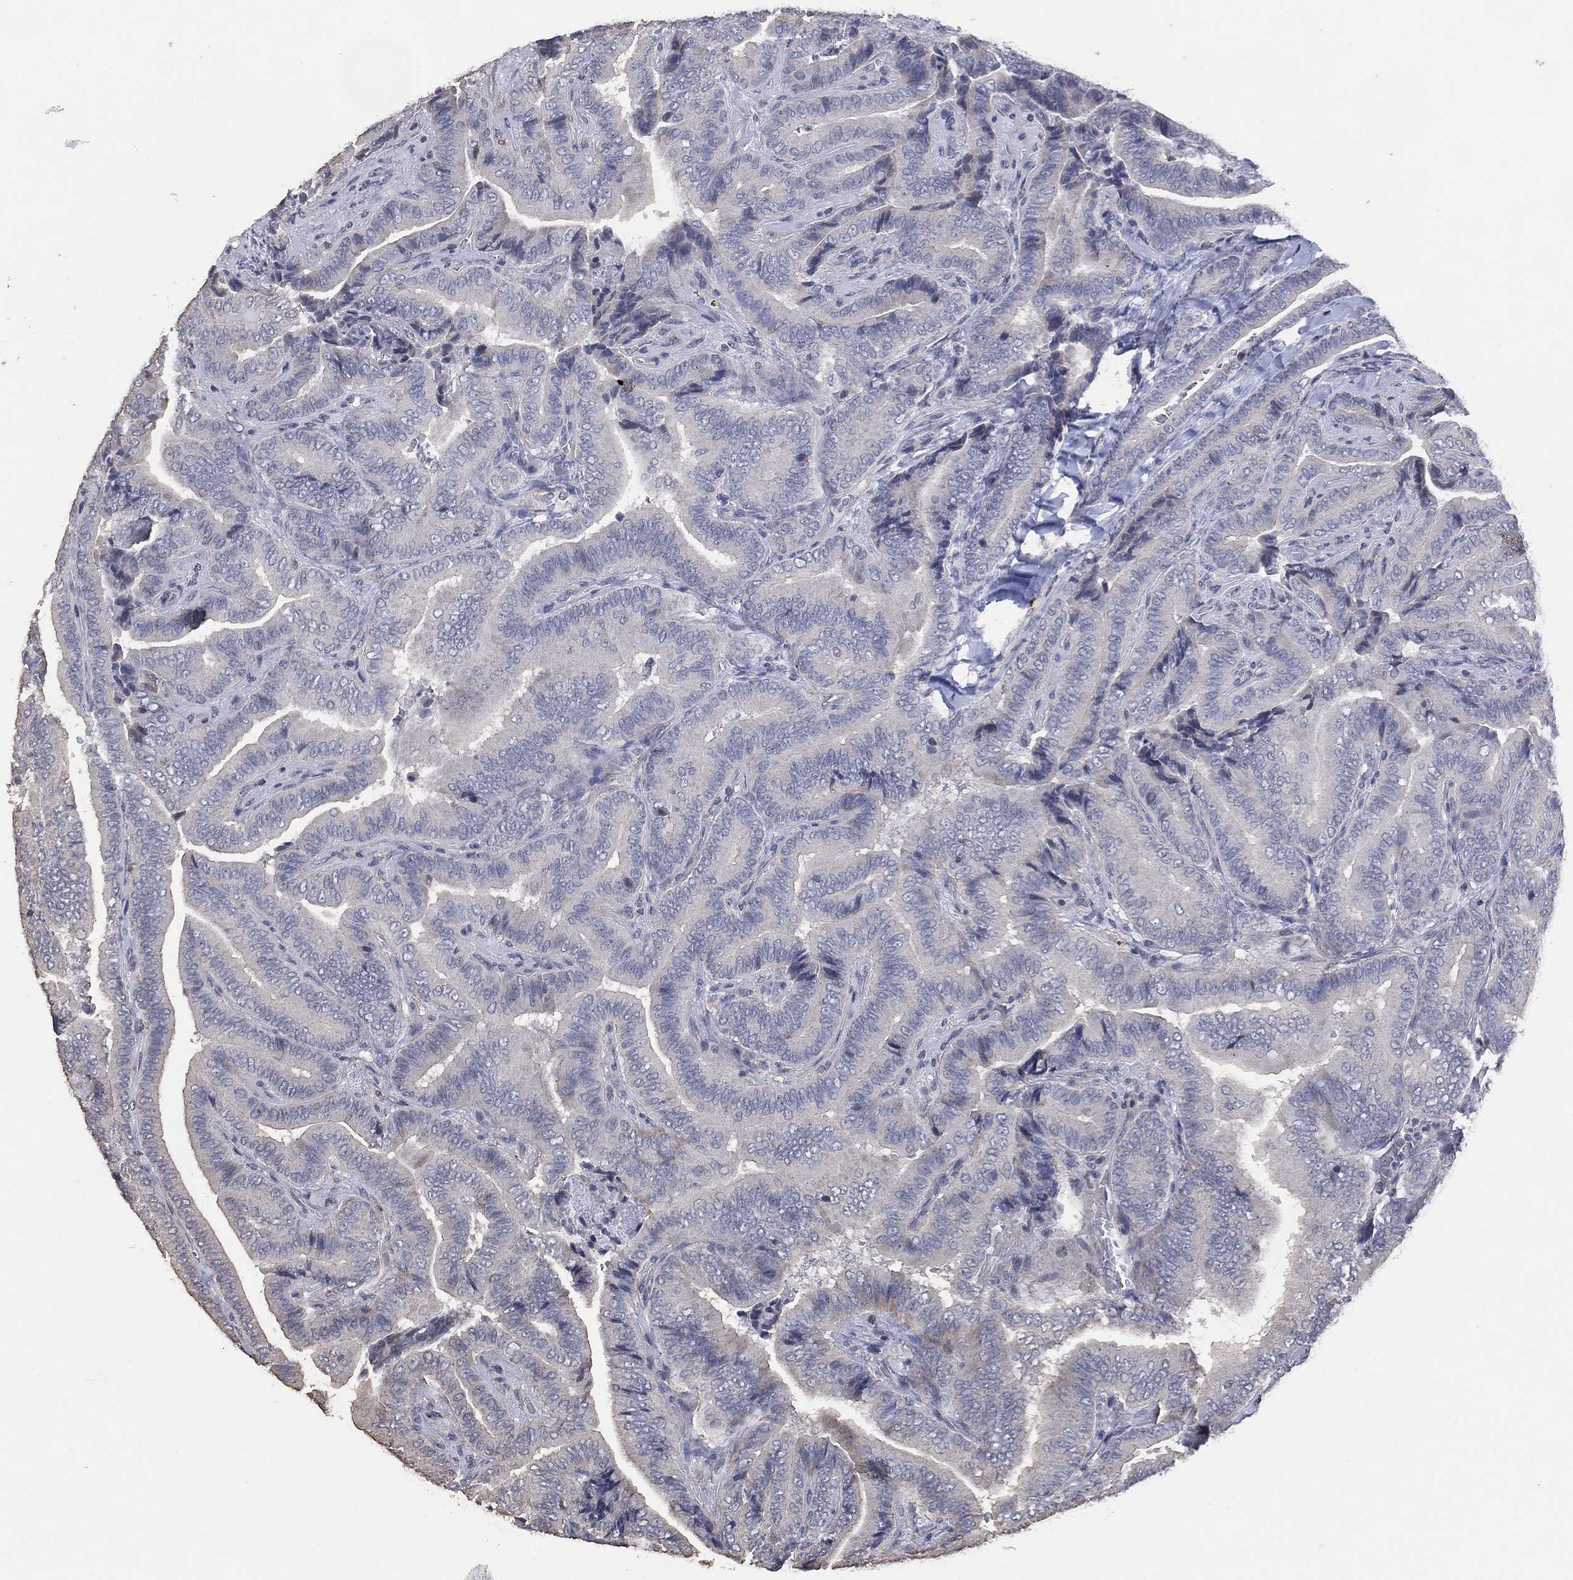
{"staining": {"intensity": "negative", "quantity": "none", "location": "none"}, "tissue": "thyroid cancer", "cell_type": "Tumor cells", "image_type": "cancer", "snomed": [{"axis": "morphology", "description": "Papillary adenocarcinoma, NOS"}, {"axis": "topography", "description": "Thyroid gland"}], "caption": "Immunohistochemistry image of human papillary adenocarcinoma (thyroid) stained for a protein (brown), which shows no staining in tumor cells. (DAB (3,3'-diaminobenzidine) immunohistochemistry (IHC) with hematoxylin counter stain).", "gene": "ADPRHL1", "patient": {"sex": "male", "age": 61}}